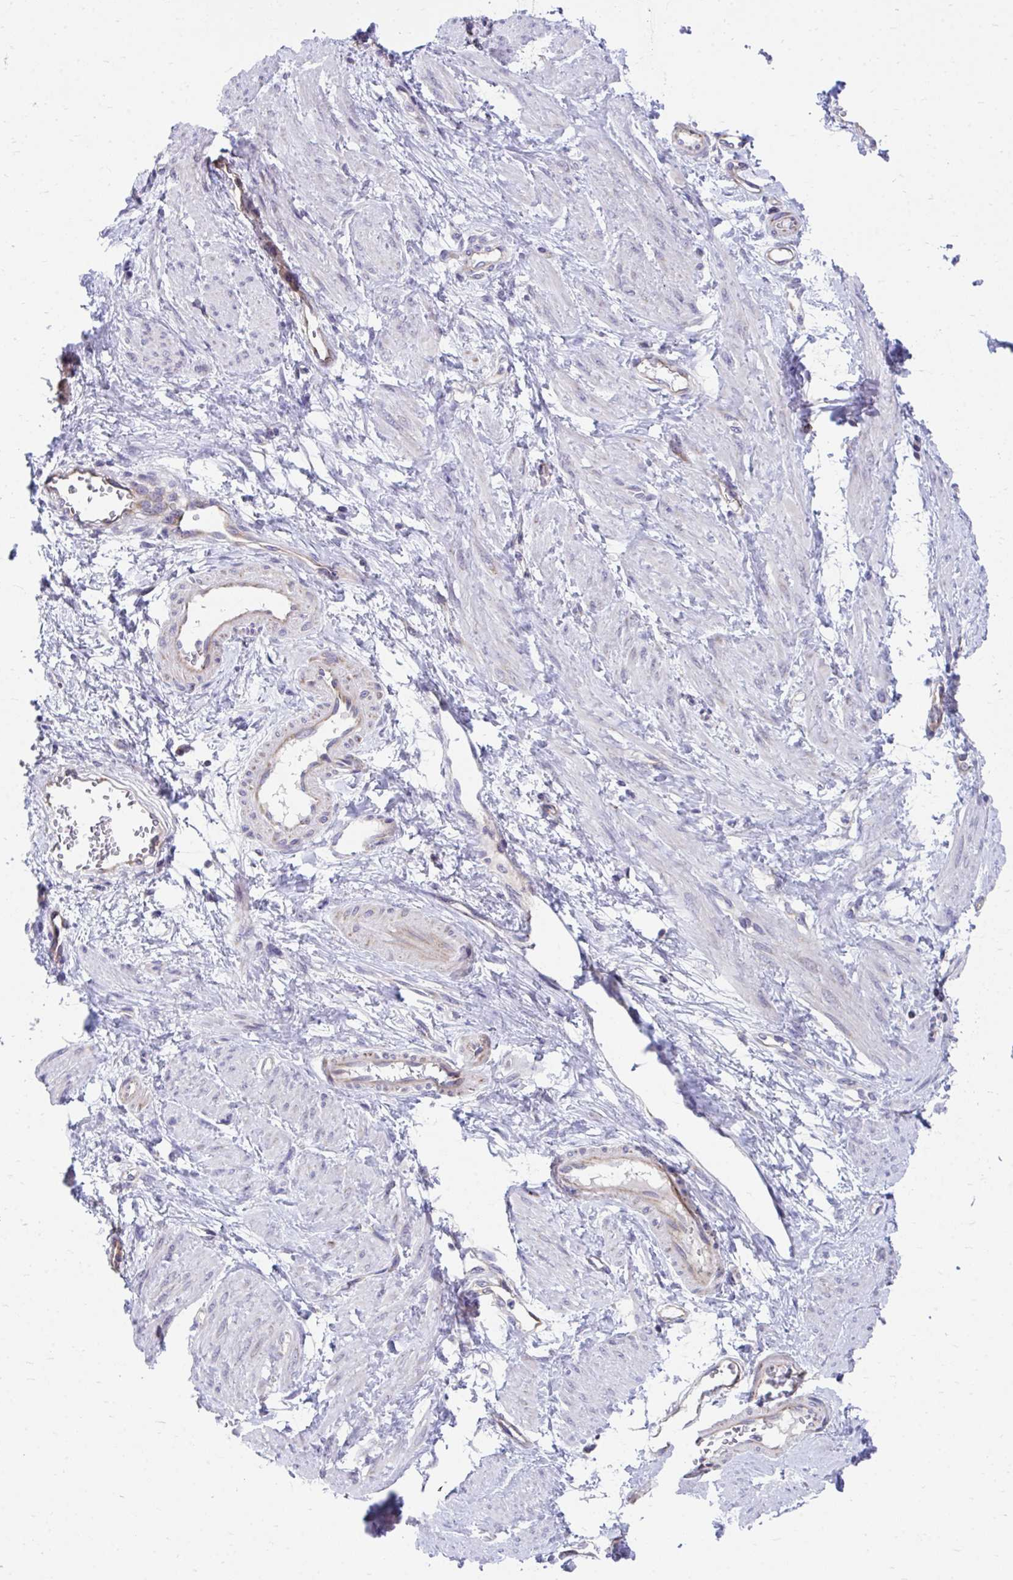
{"staining": {"intensity": "negative", "quantity": "none", "location": "none"}, "tissue": "smooth muscle", "cell_type": "Smooth muscle cells", "image_type": "normal", "snomed": [{"axis": "morphology", "description": "Normal tissue, NOS"}, {"axis": "topography", "description": "Smooth muscle"}, {"axis": "topography", "description": "Uterus"}], "caption": "Immunohistochemistry (IHC) micrograph of unremarkable smooth muscle stained for a protein (brown), which displays no positivity in smooth muscle cells. Brightfield microscopy of IHC stained with DAB (3,3'-diaminobenzidine) (brown) and hematoxylin (blue), captured at high magnification.", "gene": "FHIP1B", "patient": {"sex": "female", "age": 39}}